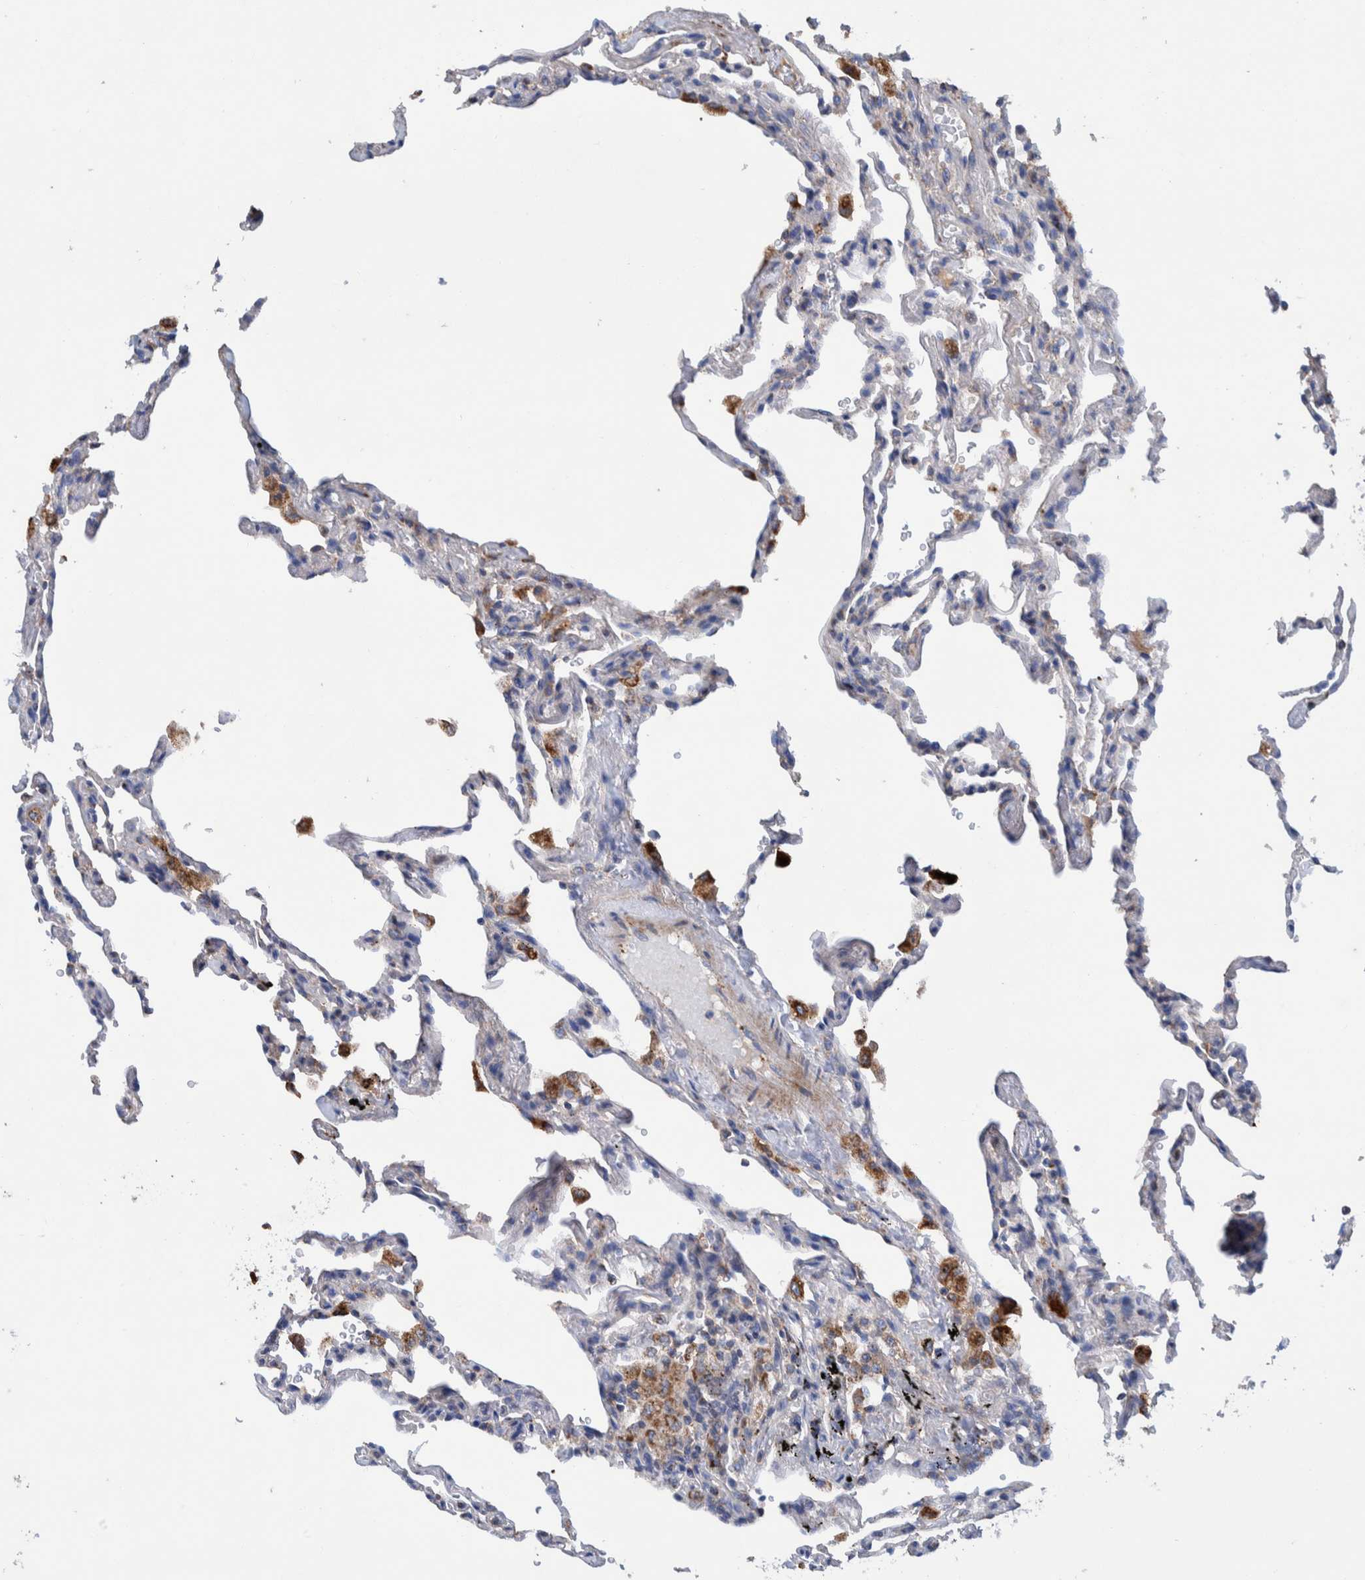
{"staining": {"intensity": "negative", "quantity": "none", "location": "none"}, "tissue": "lung", "cell_type": "Alveolar cells", "image_type": "normal", "snomed": [{"axis": "morphology", "description": "Normal tissue, NOS"}, {"axis": "topography", "description": "Lung"}], "caption": "This is an immunohistochemistry (IHC) histopathology image of normal human lung. There is no positivity in alveolar cells.", "gene": "DECR1", "patient": {"sex": "male", "age": 59}}